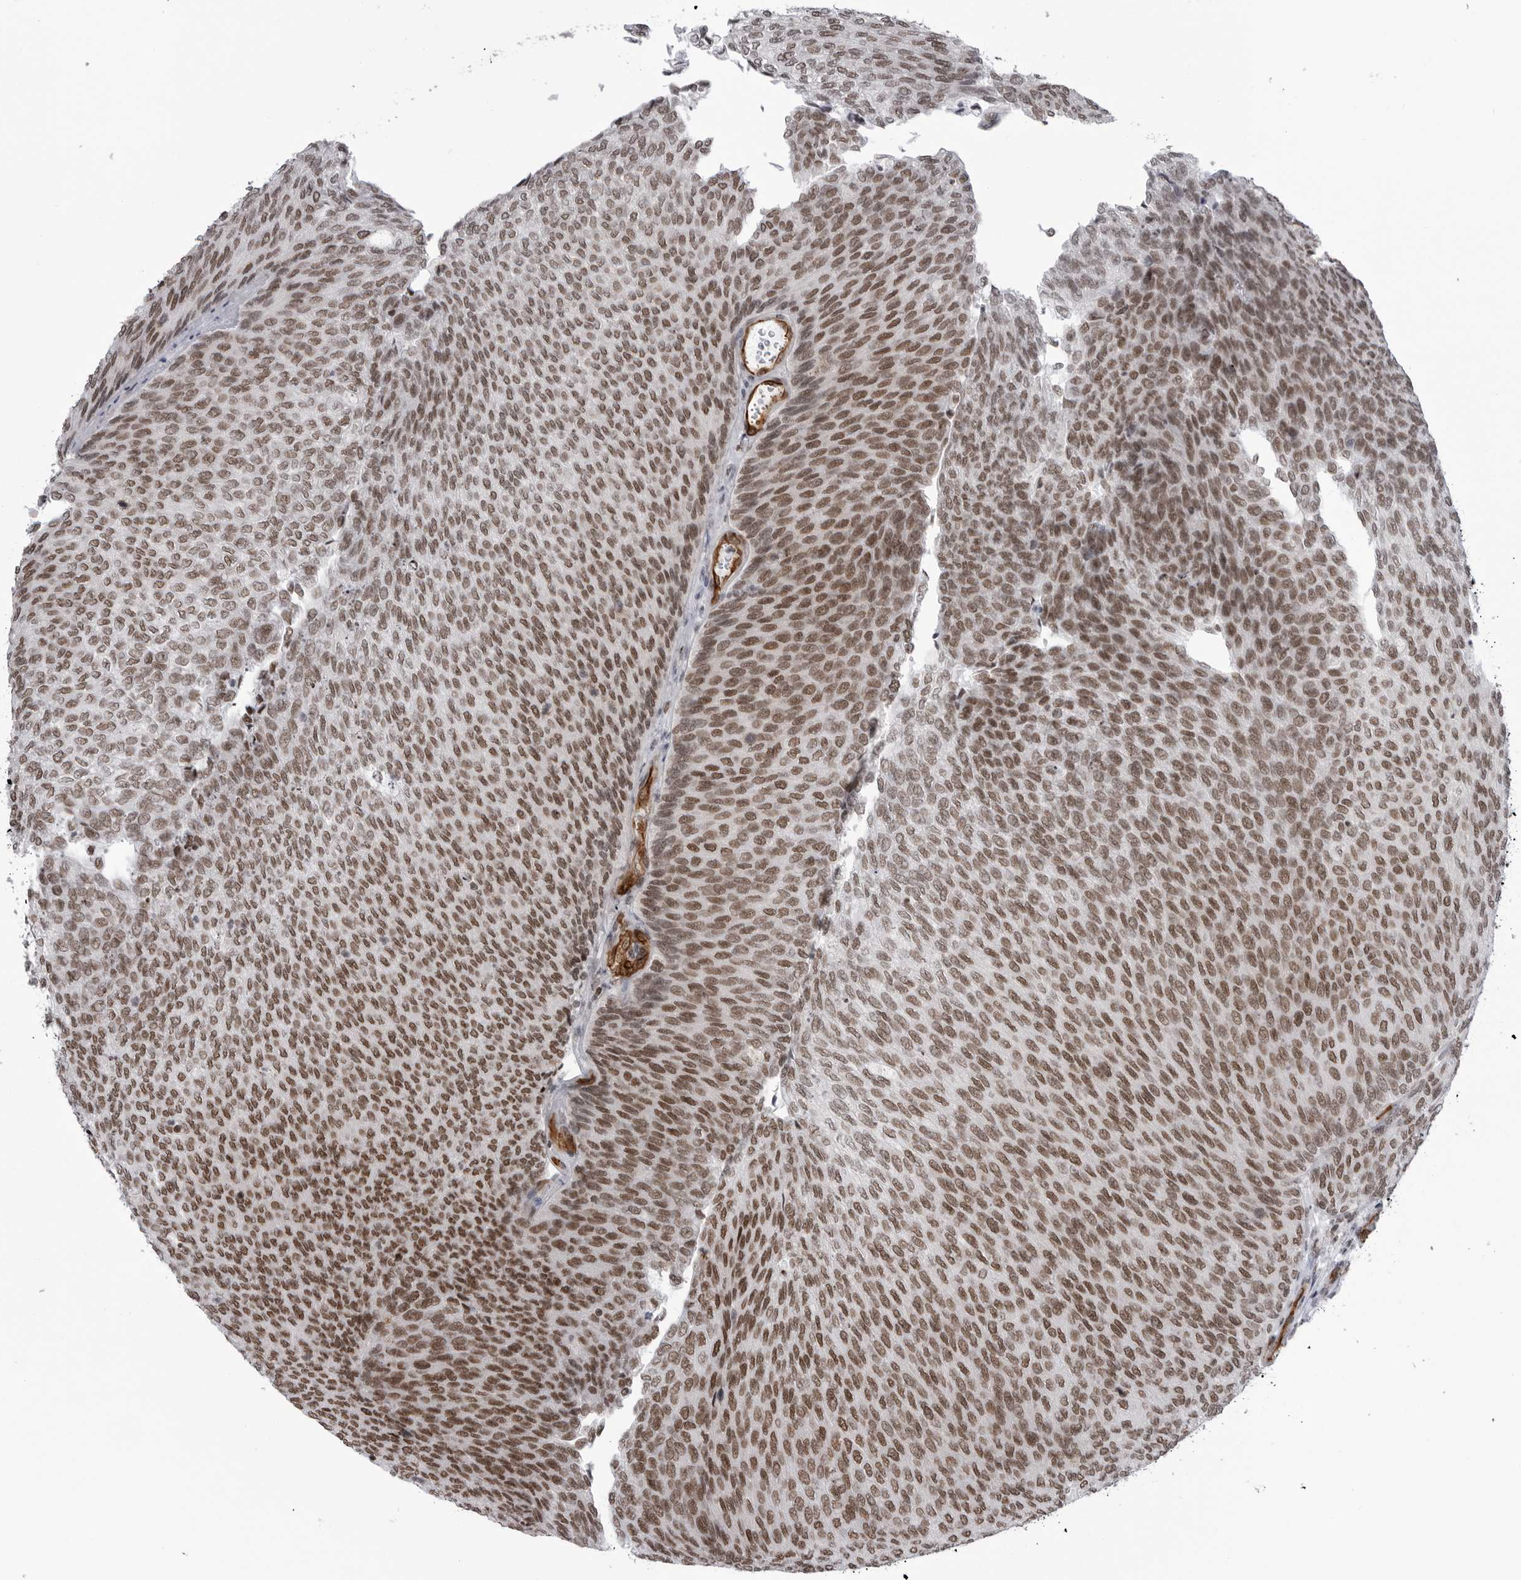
{"staining": {"intensity": "moderate", "quantity": ">75%", "location": "nuclear"}, "tissue": "urothelial cancer", "cell_type": "Tumor cells", "image_type": "cancer", "snomed": [{"axis": "morphology", "description": "Urothelial carcinoma, Low grade"}, {"axis": "topography", "description": "Urinary bladder"}], "caption": "The micrograph exhibits staining of urothelial cancer, revealing moderate nuclear protein staining (brown color) within tumor cells.", "gene": "RNF26", "patient": {"sex": "female", "age": 79}}